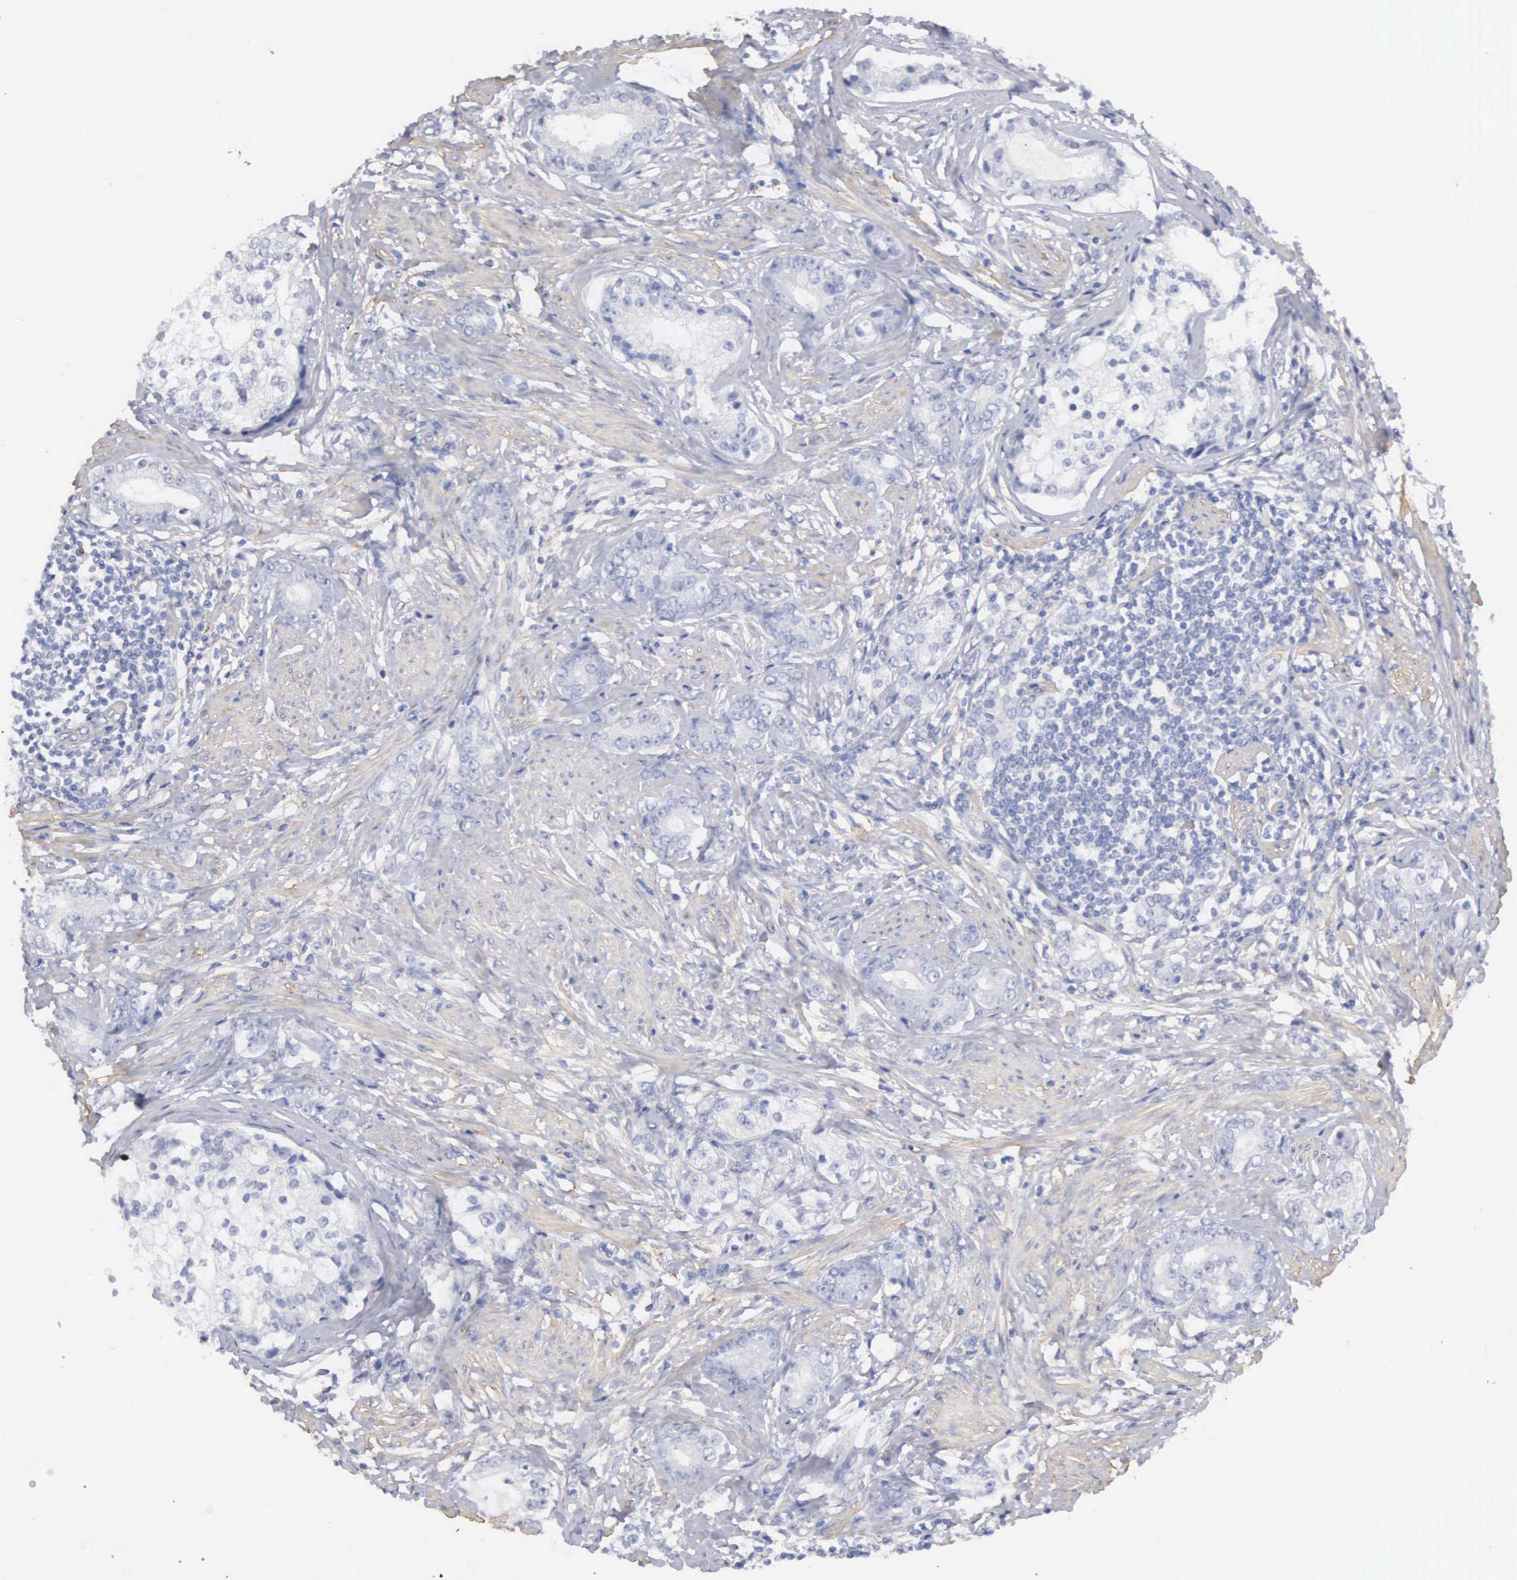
{"staining": {"intensity": "negative", "quantity": "none", "location": "none"}, "tissue": "prostate cancer", "cell_type": "Tumor cells", "image_type": "cancer", "snomed": [{"axis": "morphology", "description": "Adenocarcinoma, Medium grade"}, {"axis": "topography", "description": "Prostate"}], "caption": "An immunohistochemistry (IHC) image of prostate cancer (adenocarcinoma (medium-grade)) is shown. There is no staining in tumor cells of prostate cancer (adenocarcinoma (medium-grade)).", "gene": "ELFN2", "patient": {"sex": "male", "age": 59}}